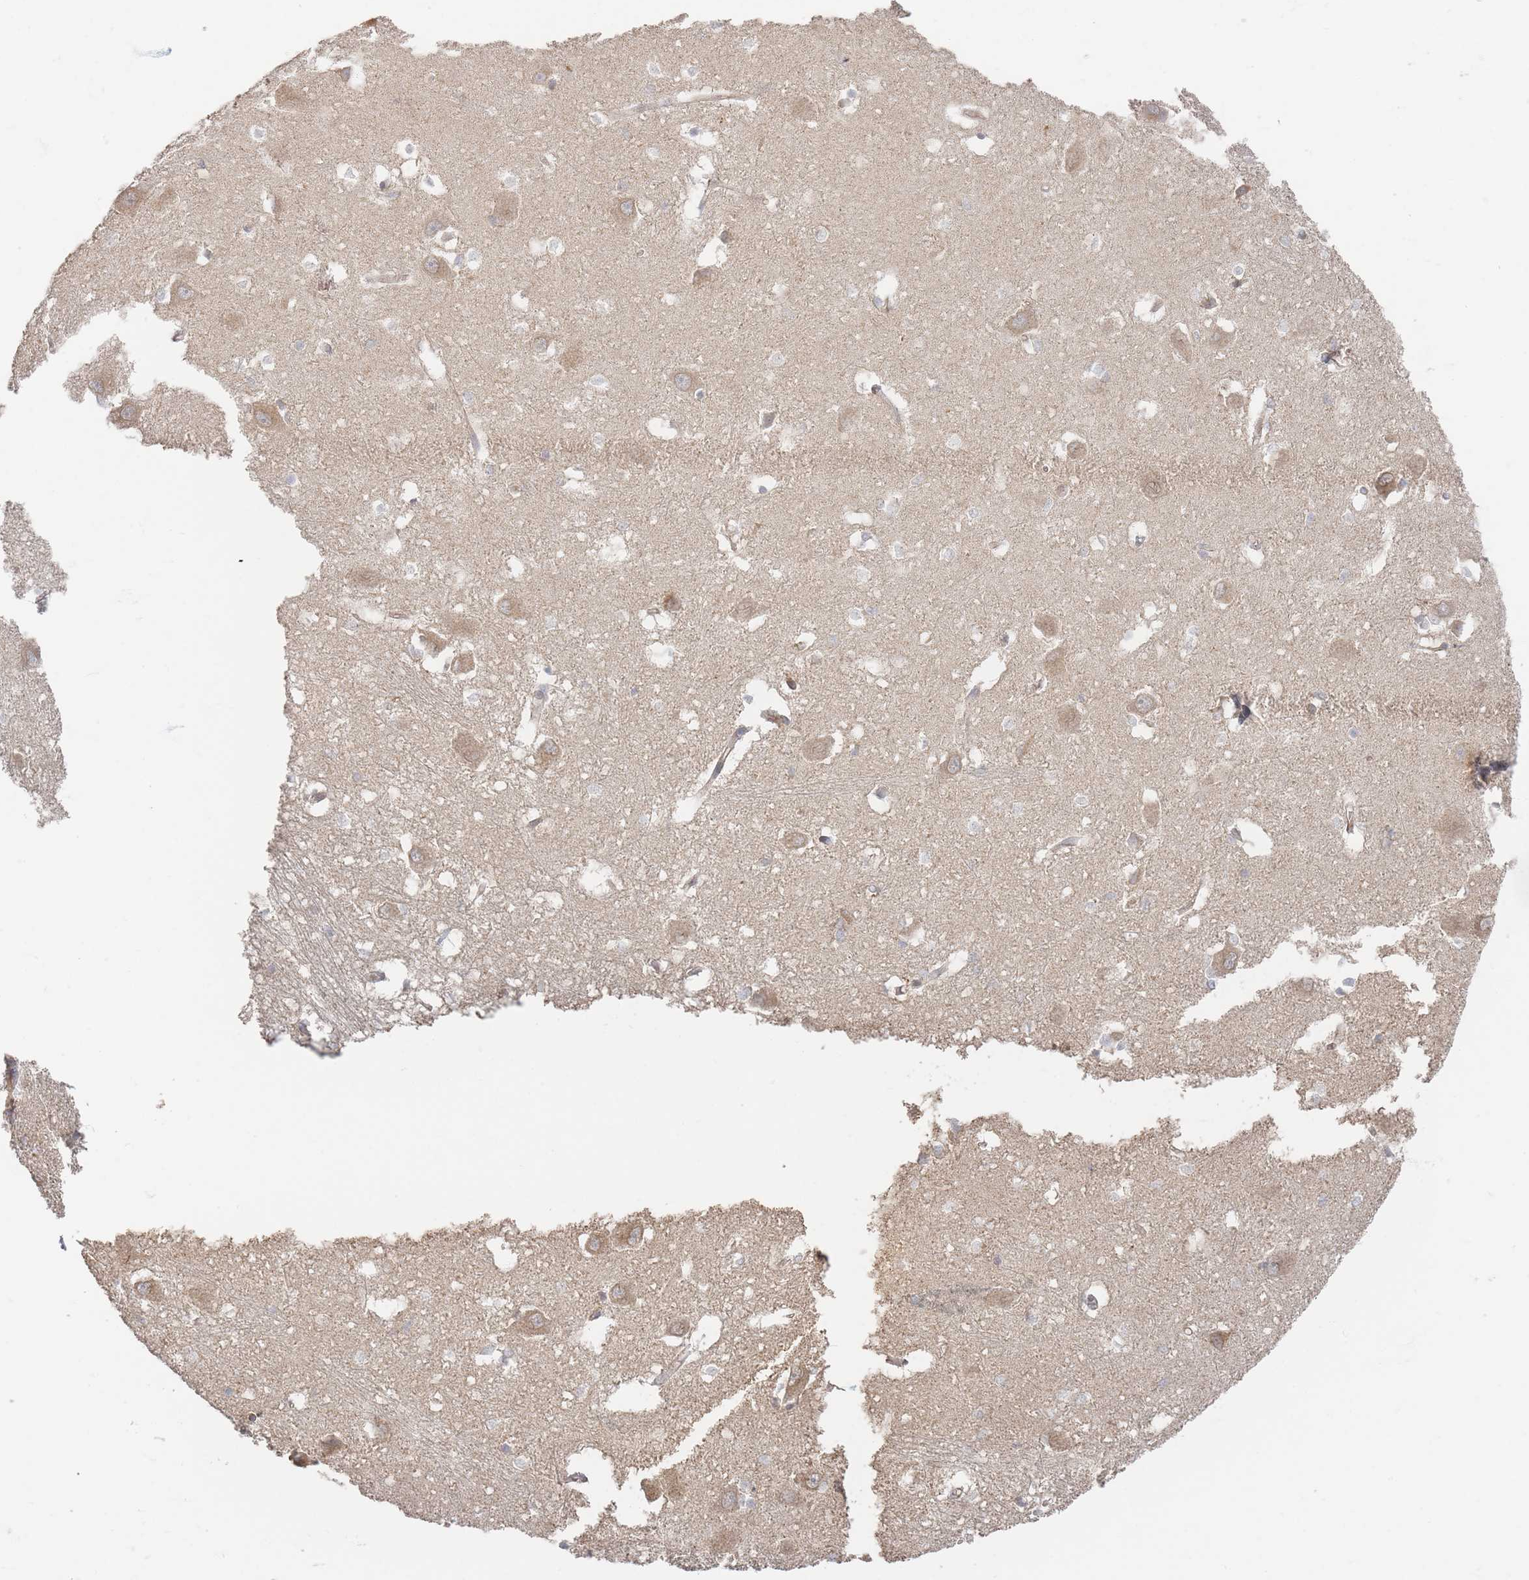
{"staining": {"intensity": "weak", "quantity": "<25%", "location": "cytoplasmic/membranous"}, "tissue": "caudate", "cell_type": "Glial cells", "image_type": "normal", "snomed": [{"axis": "morphology", "description": "Normal tissue, NOS"}, {"axis": "topography", "description": "Lateral ventricle wall"}], "caption": "This is an immunohistochemistry histopathology image of unremarkable human caudate. There is no positivity in glial cells.", "gene": "GLE1", "patient": {"sex": "male", "age": 37}}